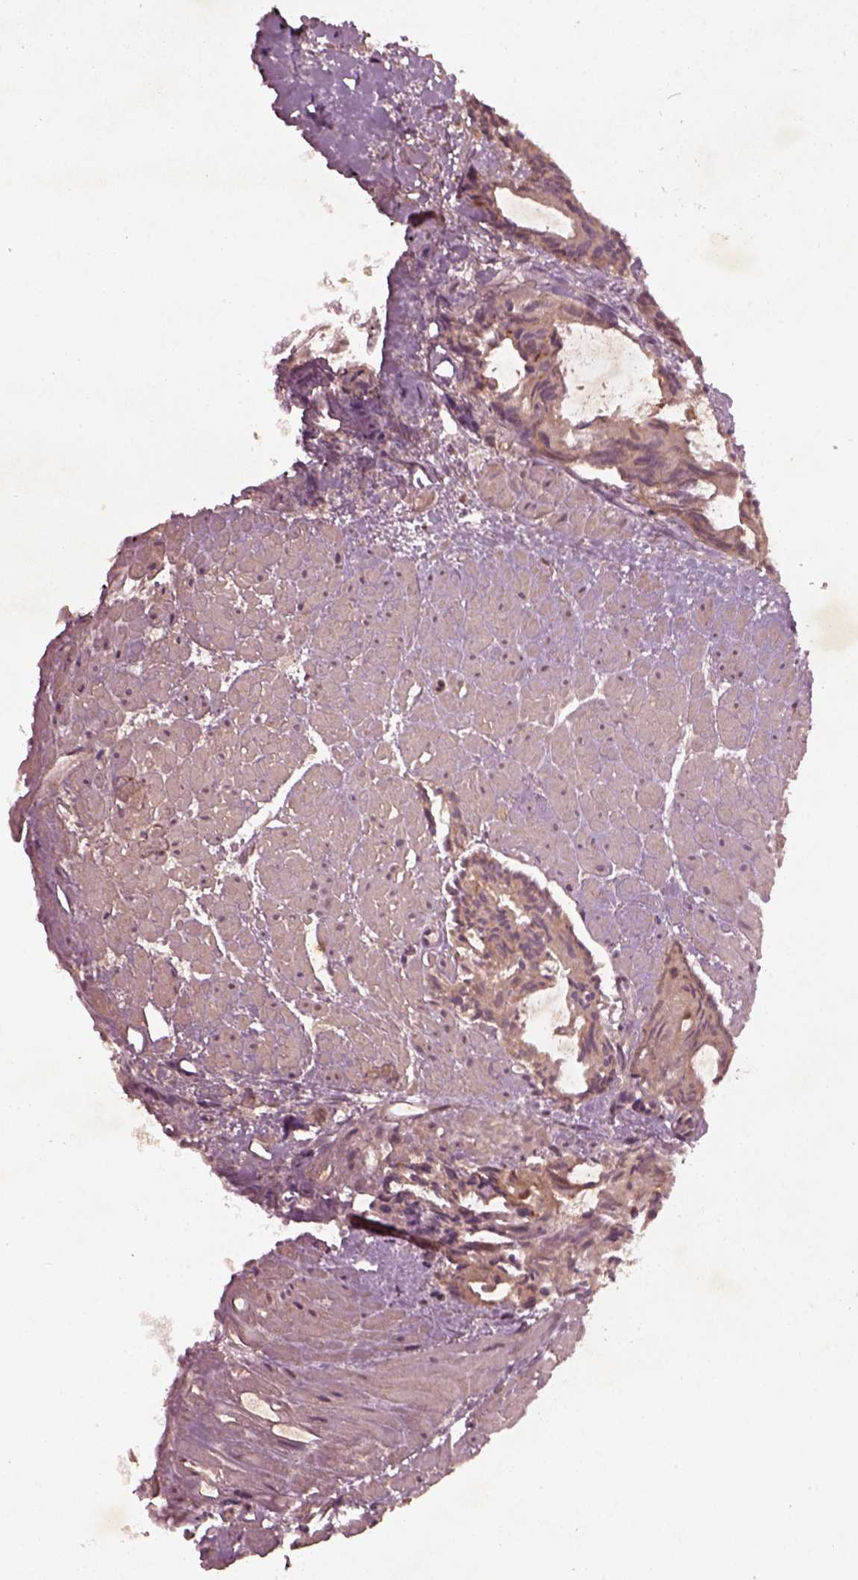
{"staining": {"intensity": "moderate", "quantity": ">75%", "location": "cytoplasmic/membranous"}, "tissue": "prostate cancer", "cell_type": "Tumor cells", "image_type": "cancer", "snomed": [{"axis": "morphology", "description": "Adenocarcinoma, High grade"}, {"axis": "topography", "description": "Prostate"}], "caption": "Tumor cells demonstrate medium levels of moderate cytoplasmic/membranous expression in approximately >75% of cells in adenocarcinoma (high-grade) (prostate).", "gene": "FAM234A", "patient": {"sex": "male", "age": 79}}